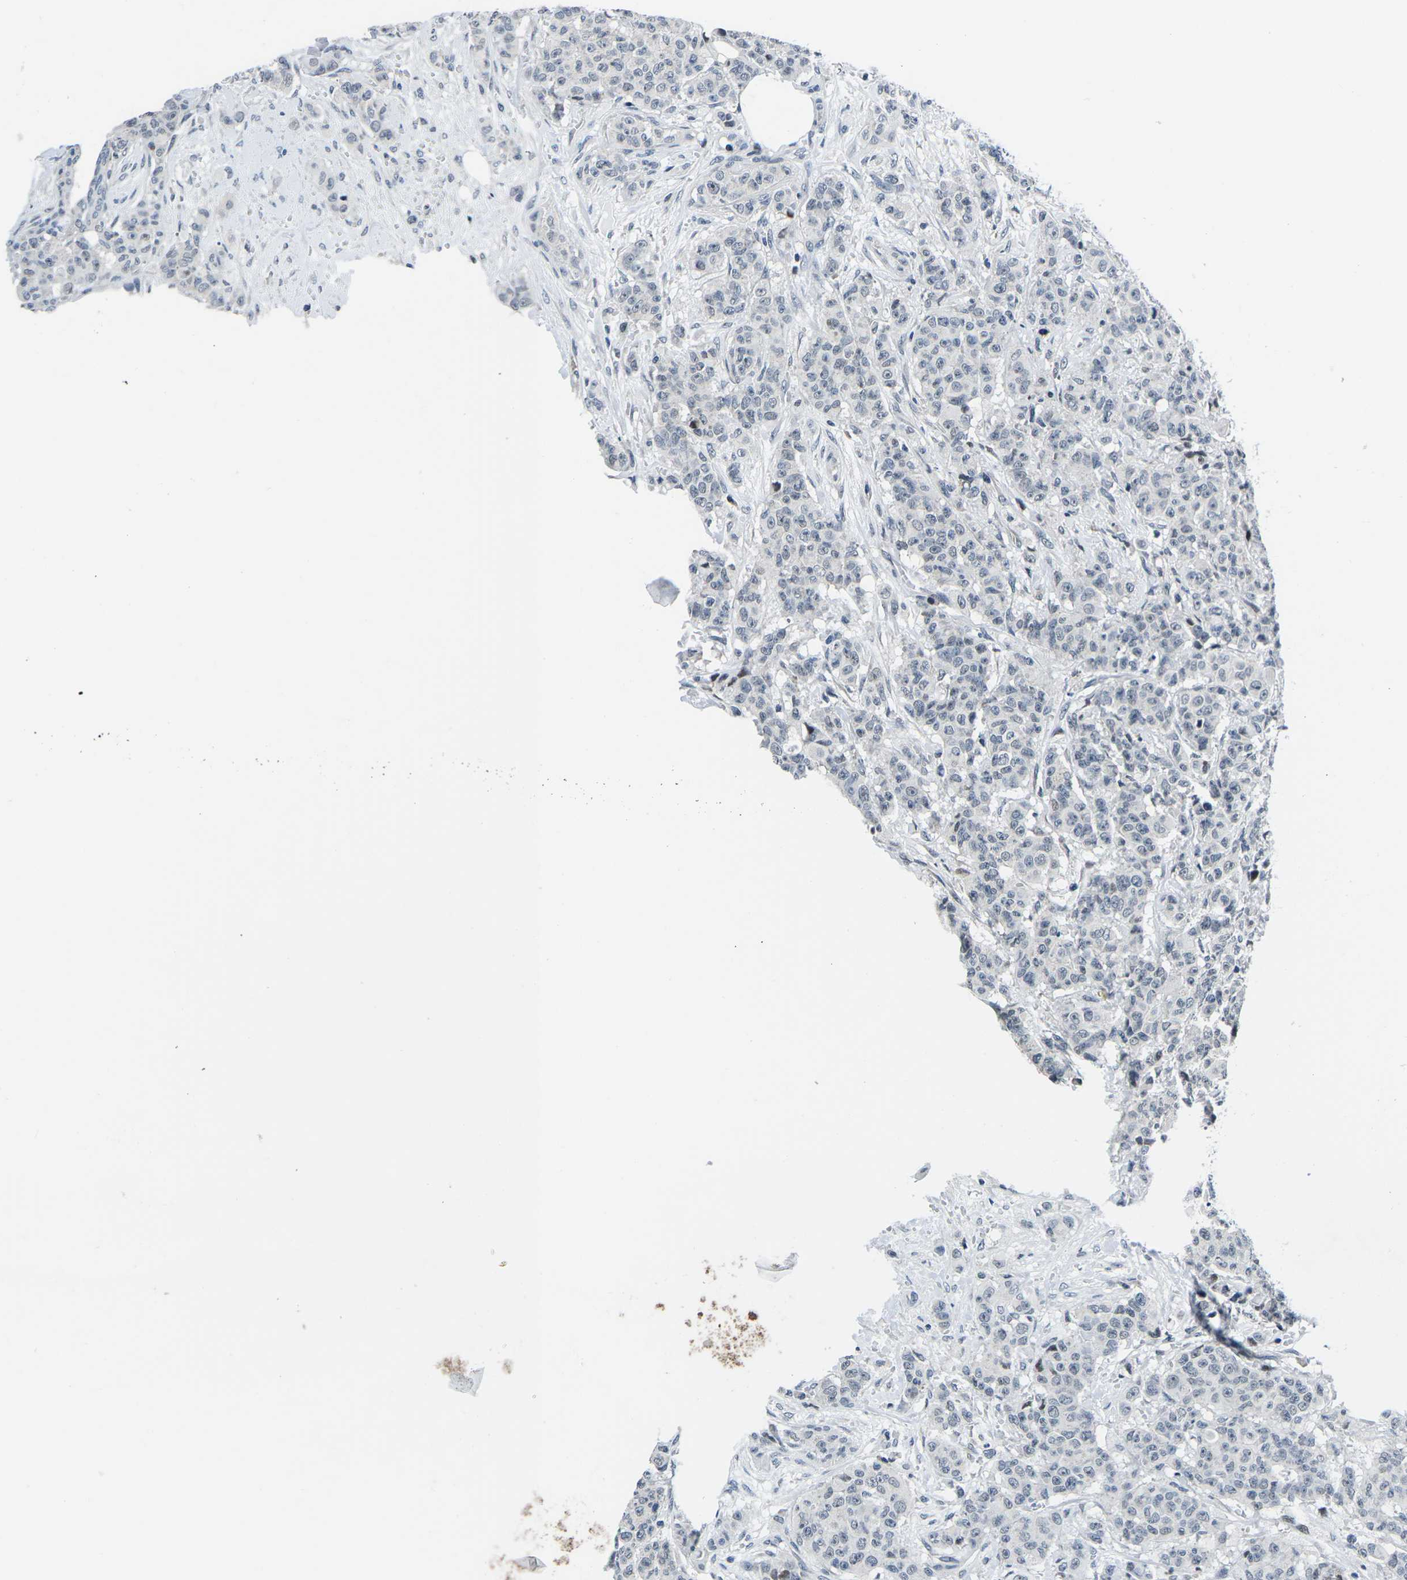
{"staining": {"intensity": "negative", "quantity": "none", "location": "none"}, "tissue": "breast cancer", "cell_type": "Tumor cells", "image_type": "cancer", "snomed": [{"axis": "morphology", "description": "Normal tissue, NOS"}, {"axis": "morphology", "description": "Duct carcinoma"}, {"axis": "topography", "description": "Breast"}], "caption": "Tumor cells show no significant protein staining in breast cancer.", "gene": "CDC73", "patient": {"sex": "female", "age": 40}}